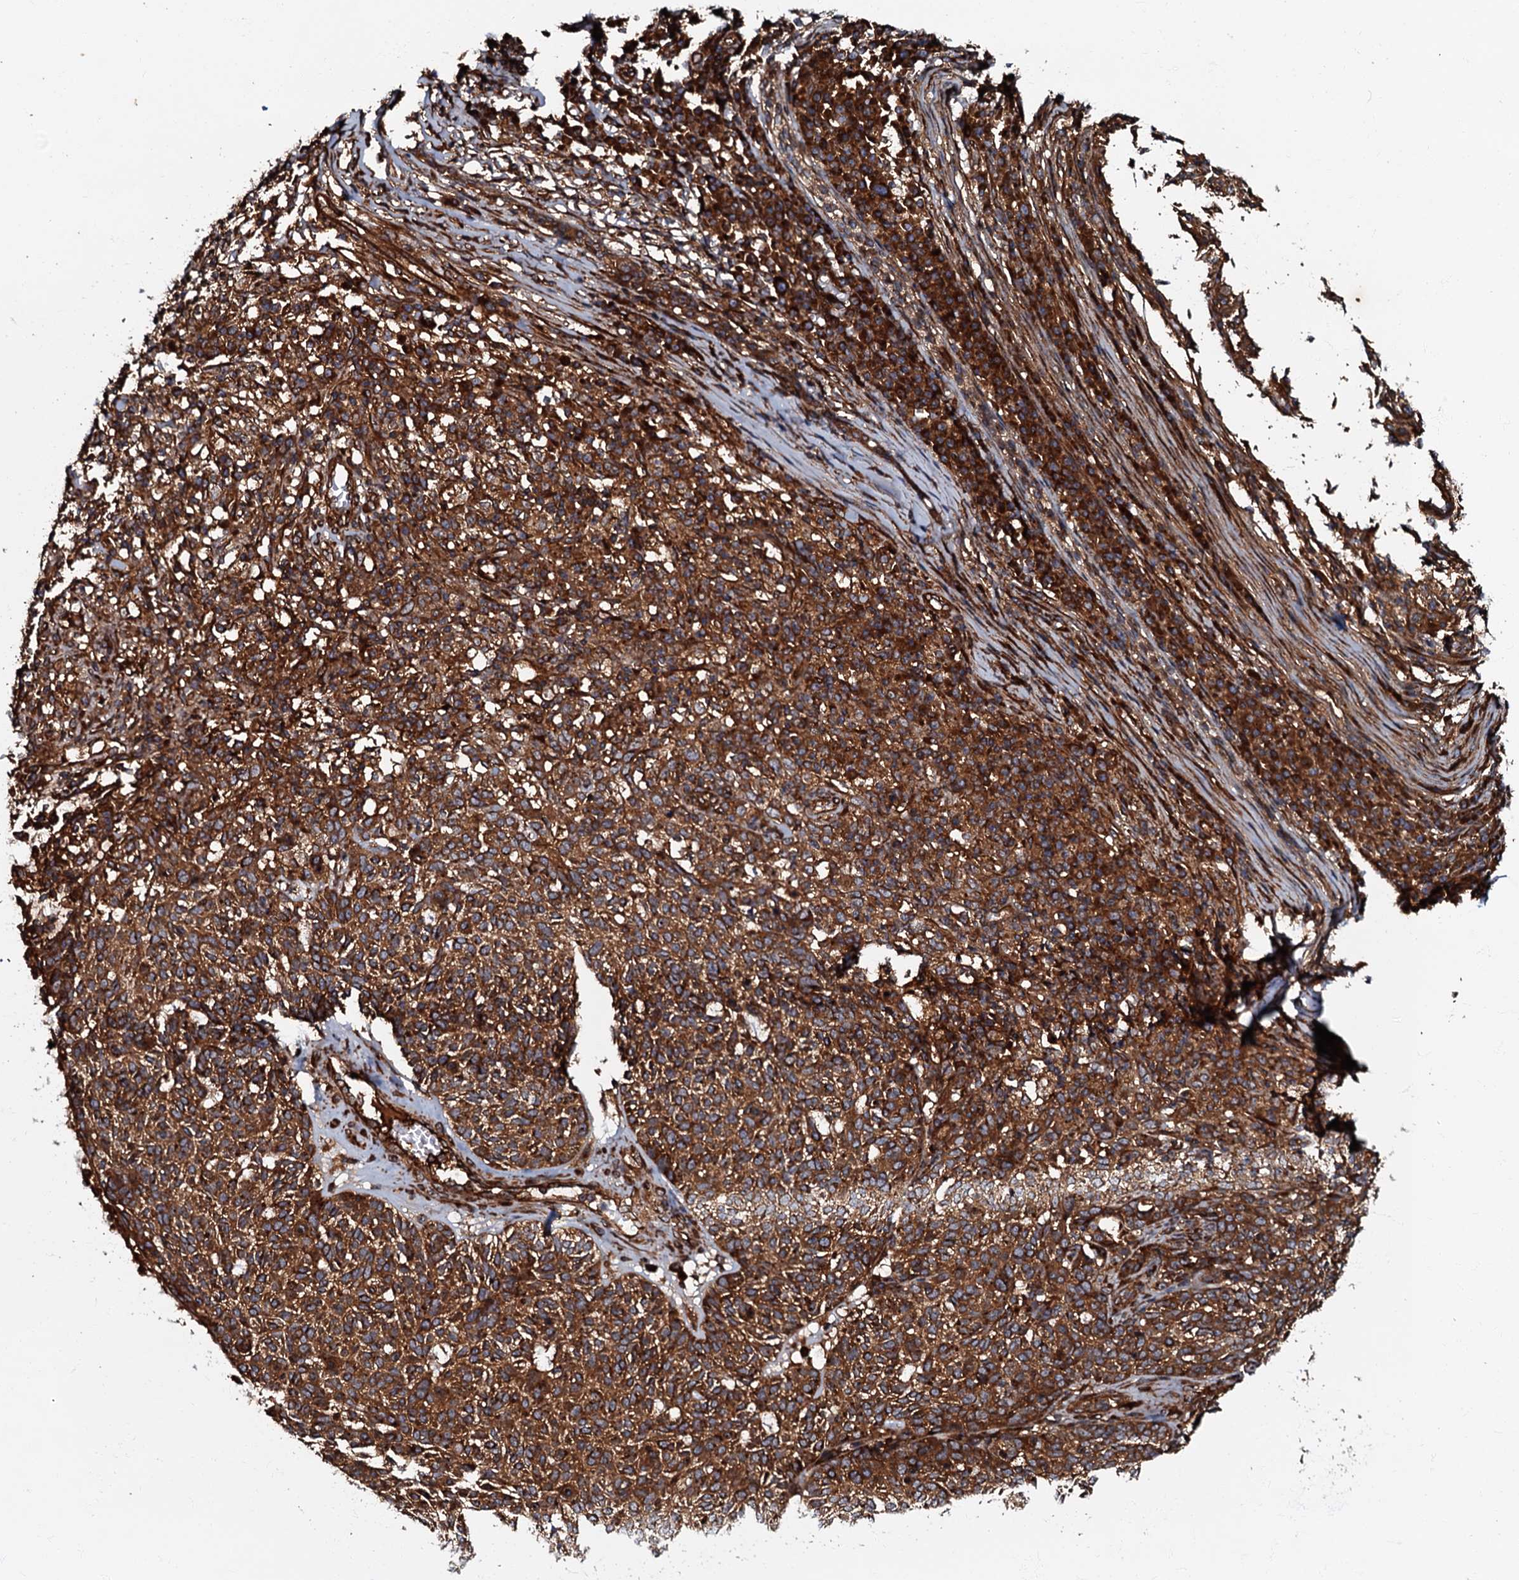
{"staining": {"intensity": "strong", "quantity": ">75%", "location": "cytoplasmic/membranous"}, "tissue": "skin cancer", "cell_type": "Tumor cells", "image_type": "cancer", "snomed": [{"axis": "morphology", "description": "Squamous cell carcinoma, NOS"}, {"axis": "topography", "description": "Skin"}], "caption": "A micrograph showing strong cytoplasmic/membranous staining in approximately >75% of tumor cells in skin squamous cell carcinoma, as visualized by brown immunohistochemical staining.", "gene": "BLOC1S6", "patient": {"sex": "female", "age": 90}}